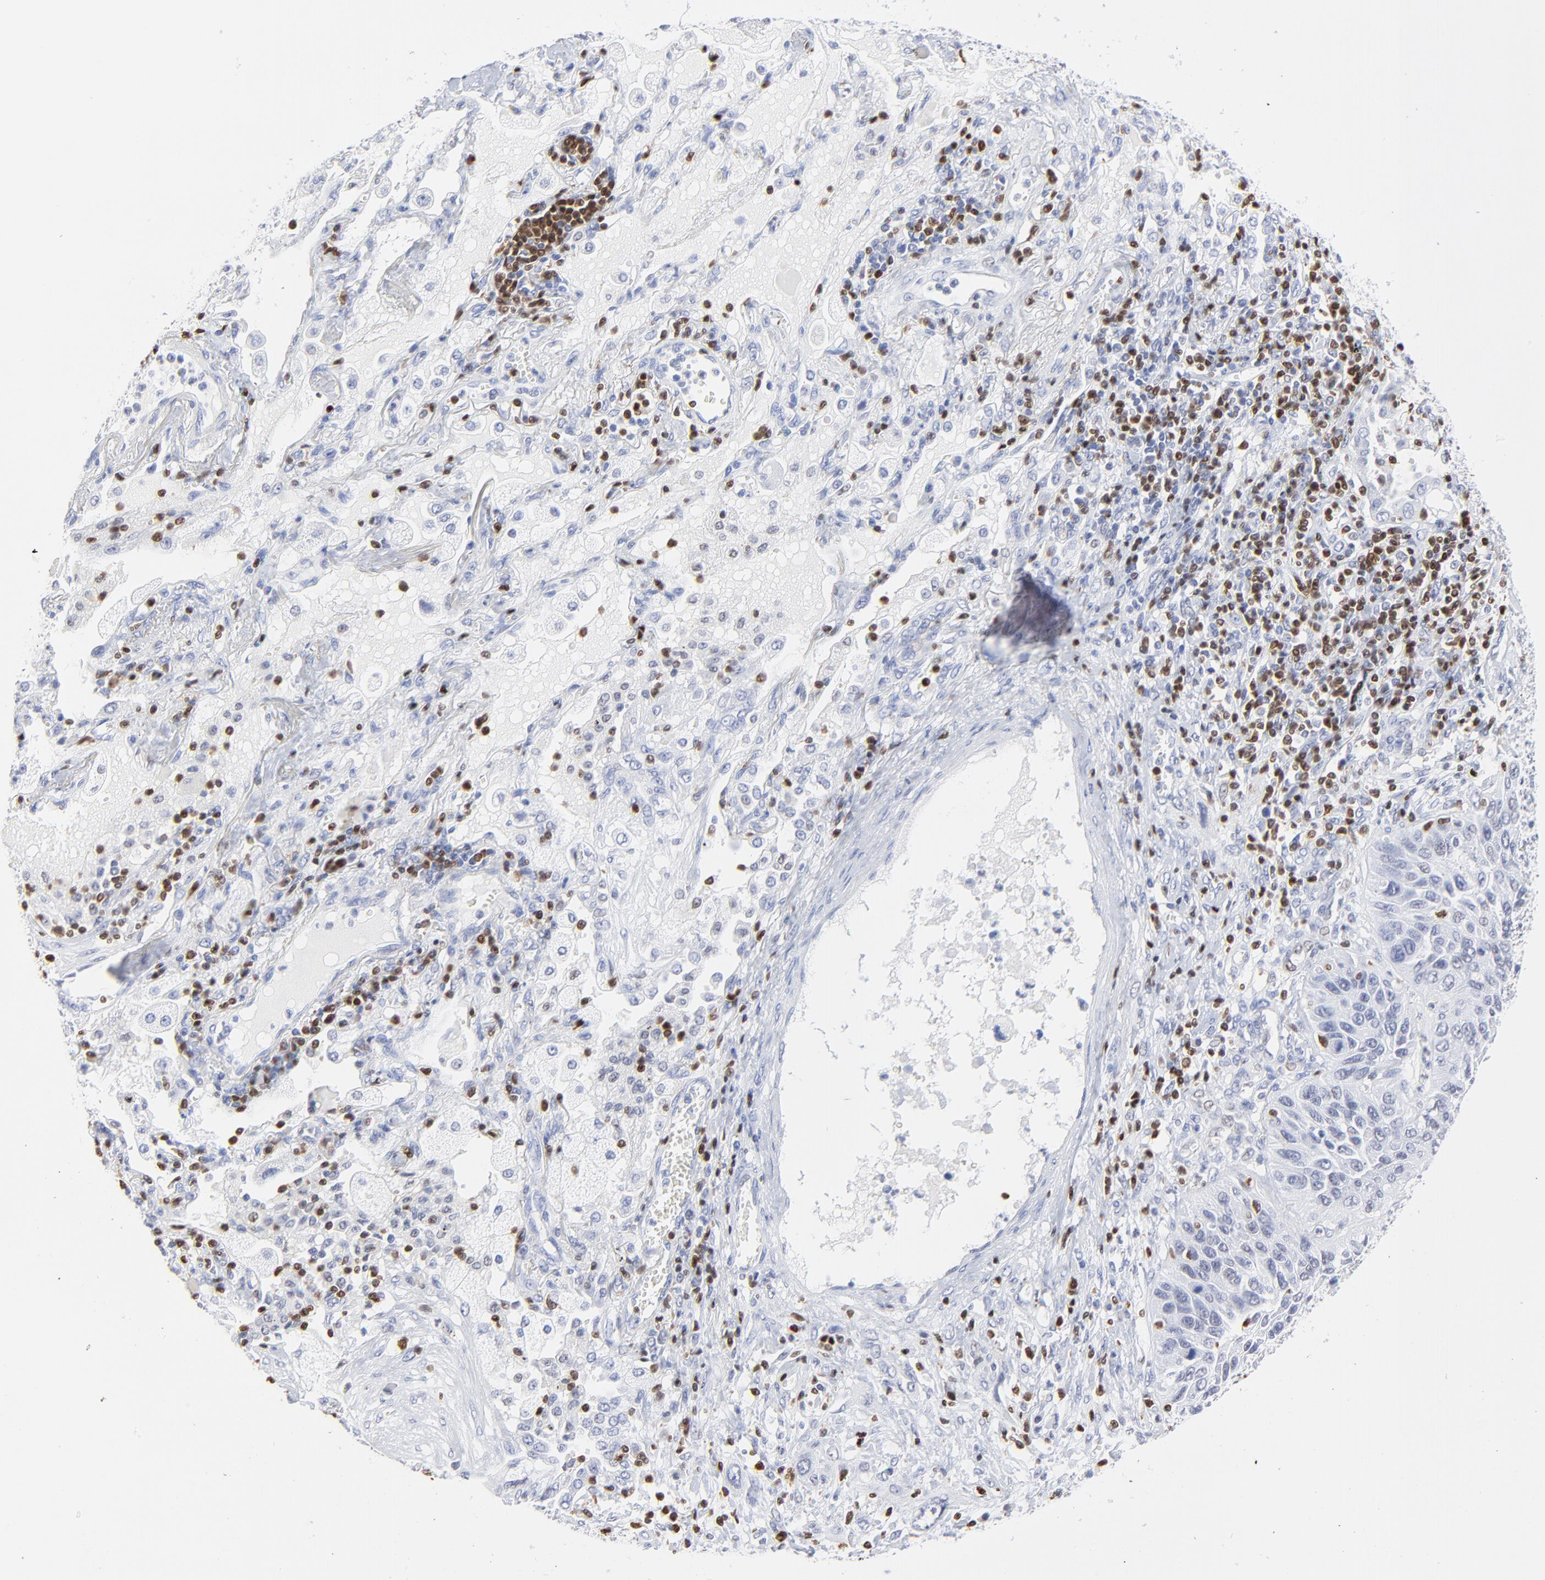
{"staining": {"intensity": "negative", "quantity": "none", "location": "none"}, "tissue": "lung cancer", "cell_type": "Tumor cells", "image_type": "cancer", "snomed": [{"axis": "morphology", "description": "Squamous cell carcinoma, NOS"}, {"axis": "topography", "description": "Lung"}], "caption": "High power microscopy micrograph of an IHC image of lung cancer, revealing no significant expression in tumor cells.", "gene": "ZAP70", "patient": {"sex": "female", "age": 76}}